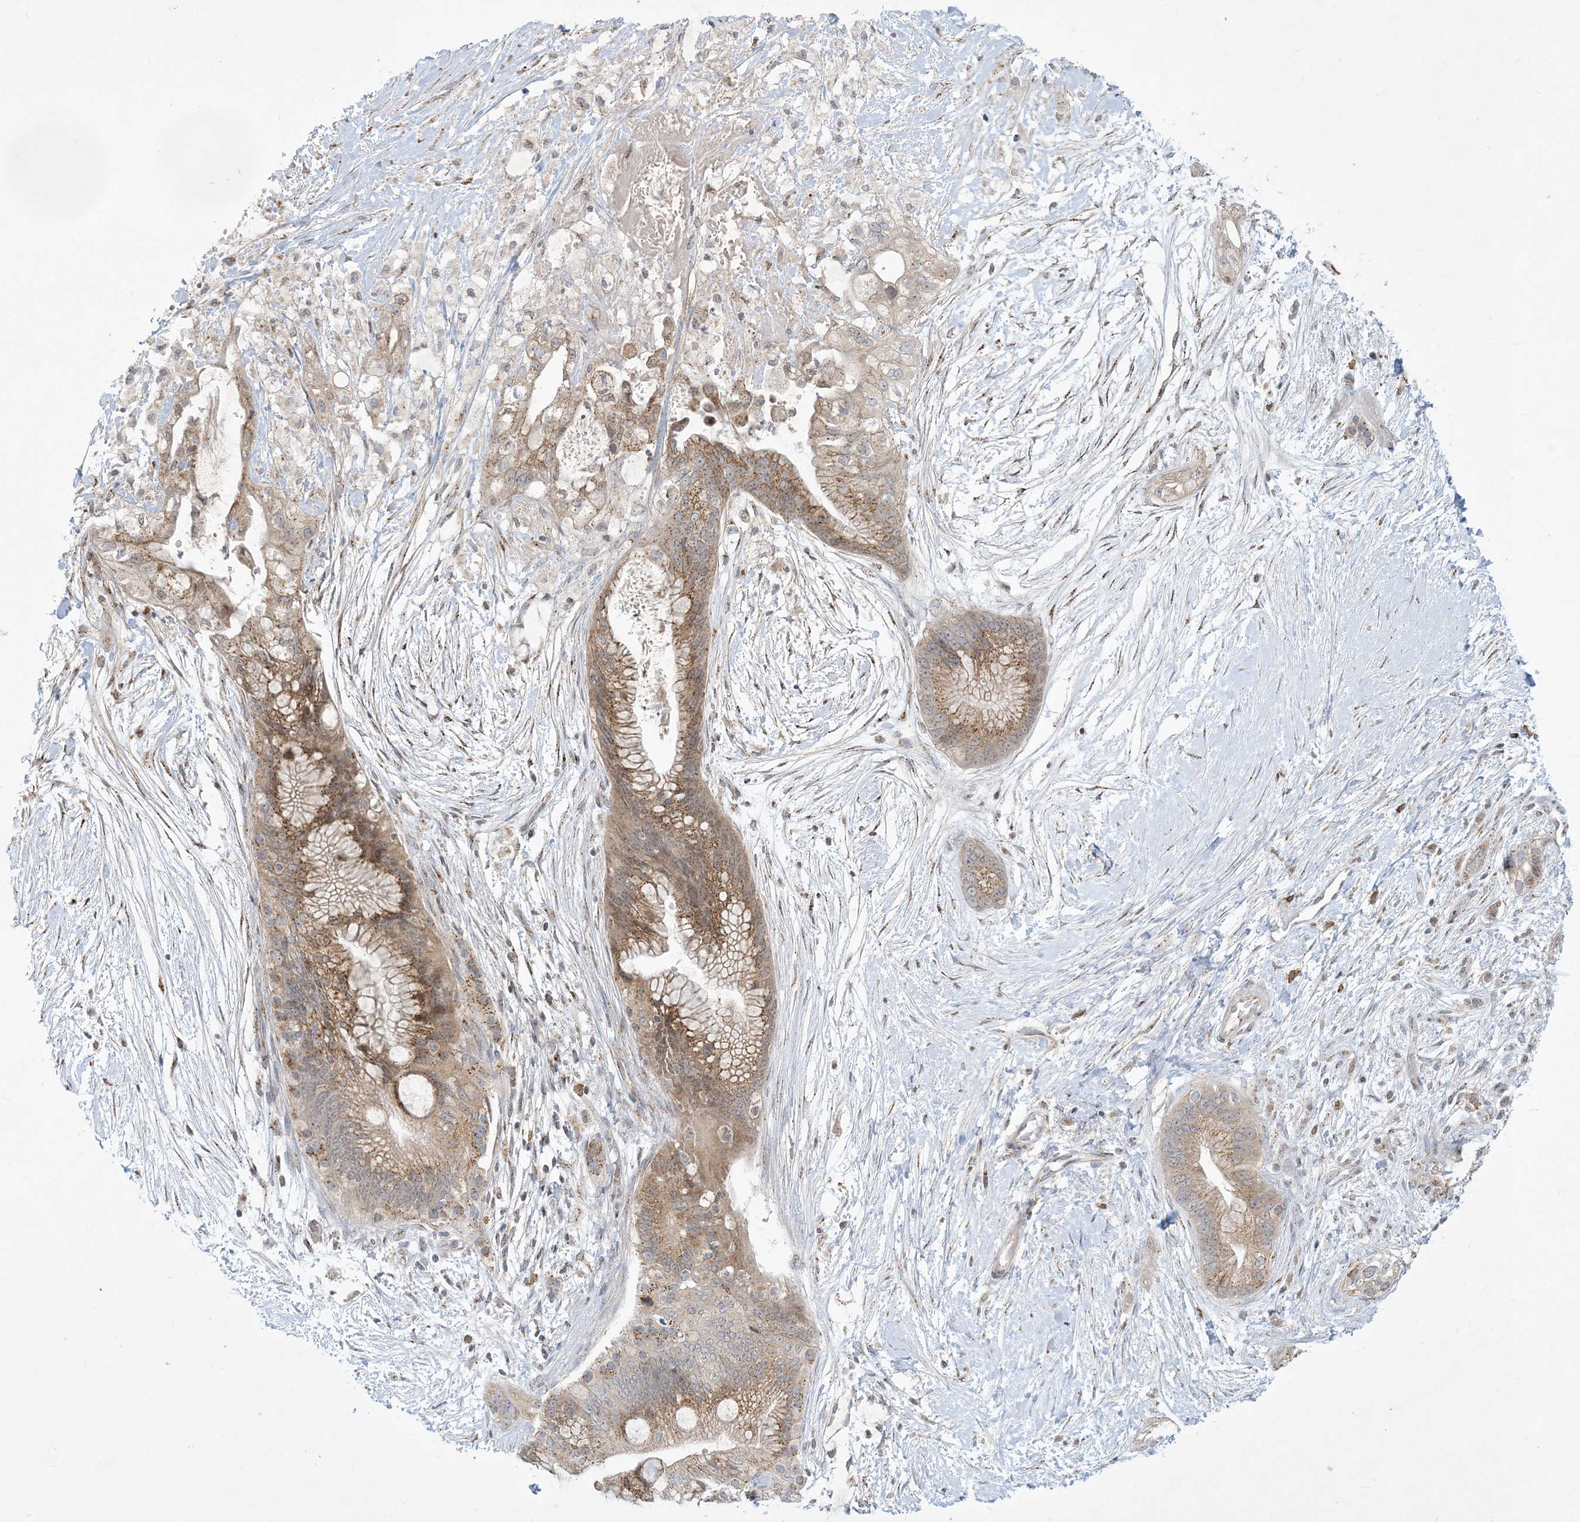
{"staining": {"intensity": "moderate", "quantity": ">75%", "location": "cytoplasmic/membranous"}, "tissue": "pancreatic cancer", "cell_type": "Tumor cells", "image_type": "cancer", "snomed": [{"axis": "morphology", "description": "Adenocarcinoma, NOS"}, {"axis": "topography", "description": "Pancreas"}], "caption": "A photomicrograph of human adenocarcinoma (pancreatic) stained for a protein reveals moderate cytoplasmic/membranous brown staining in tumor cells.", "gene": "CCDC14", "patient": {"sex": "male", "age": 53}}